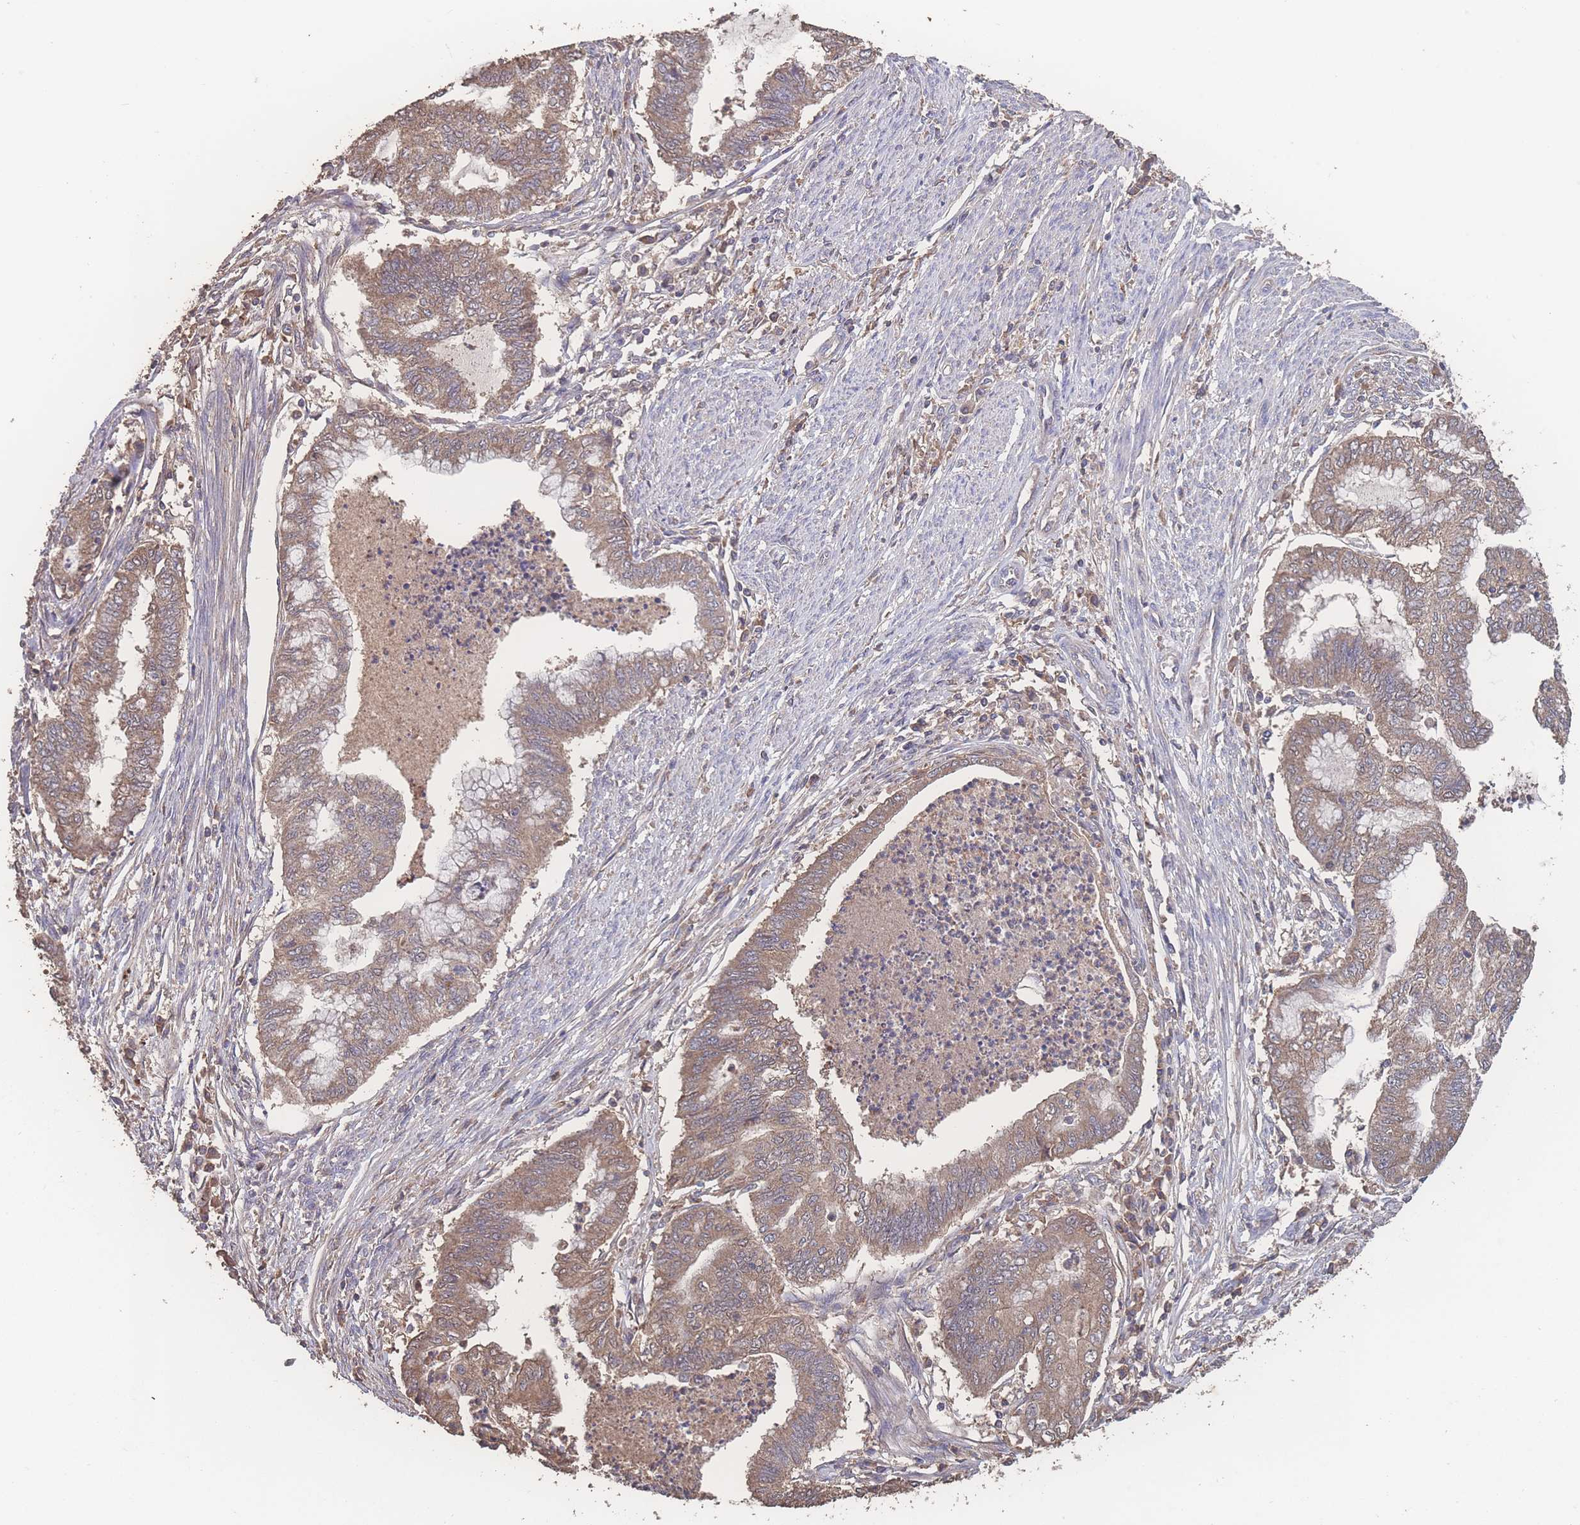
{"staining": {"intensity": "moderate", "quantity": ">75%", "location": "cytoplasmic/membranous"}, "tissue": "endometrial cancer", "cell_type": "Tumor cells", "image_type": "cancer", "snomed": [{"axis": "morphology", "description": "Adenocarcinoma, NOS"}, {"axis": "topography", "description": "Endometrium"}], "caption": "Immunohistochemistry (IHC) staining of adenocarcinoma (endometrial), which reveals medium levels of moderate cytoplasmic/membranous expression in about >75% of tumor cells indicating moderate cytoplasmic/membranous protein expression. The staining was performed using DAB (3,3'-diaminobenzidine) (brown) for protein detection and nuclei were counterstained in hematoxylin (blue).", "gene": "ATXN10", "patient": {"sex": "female", "age": 79}}